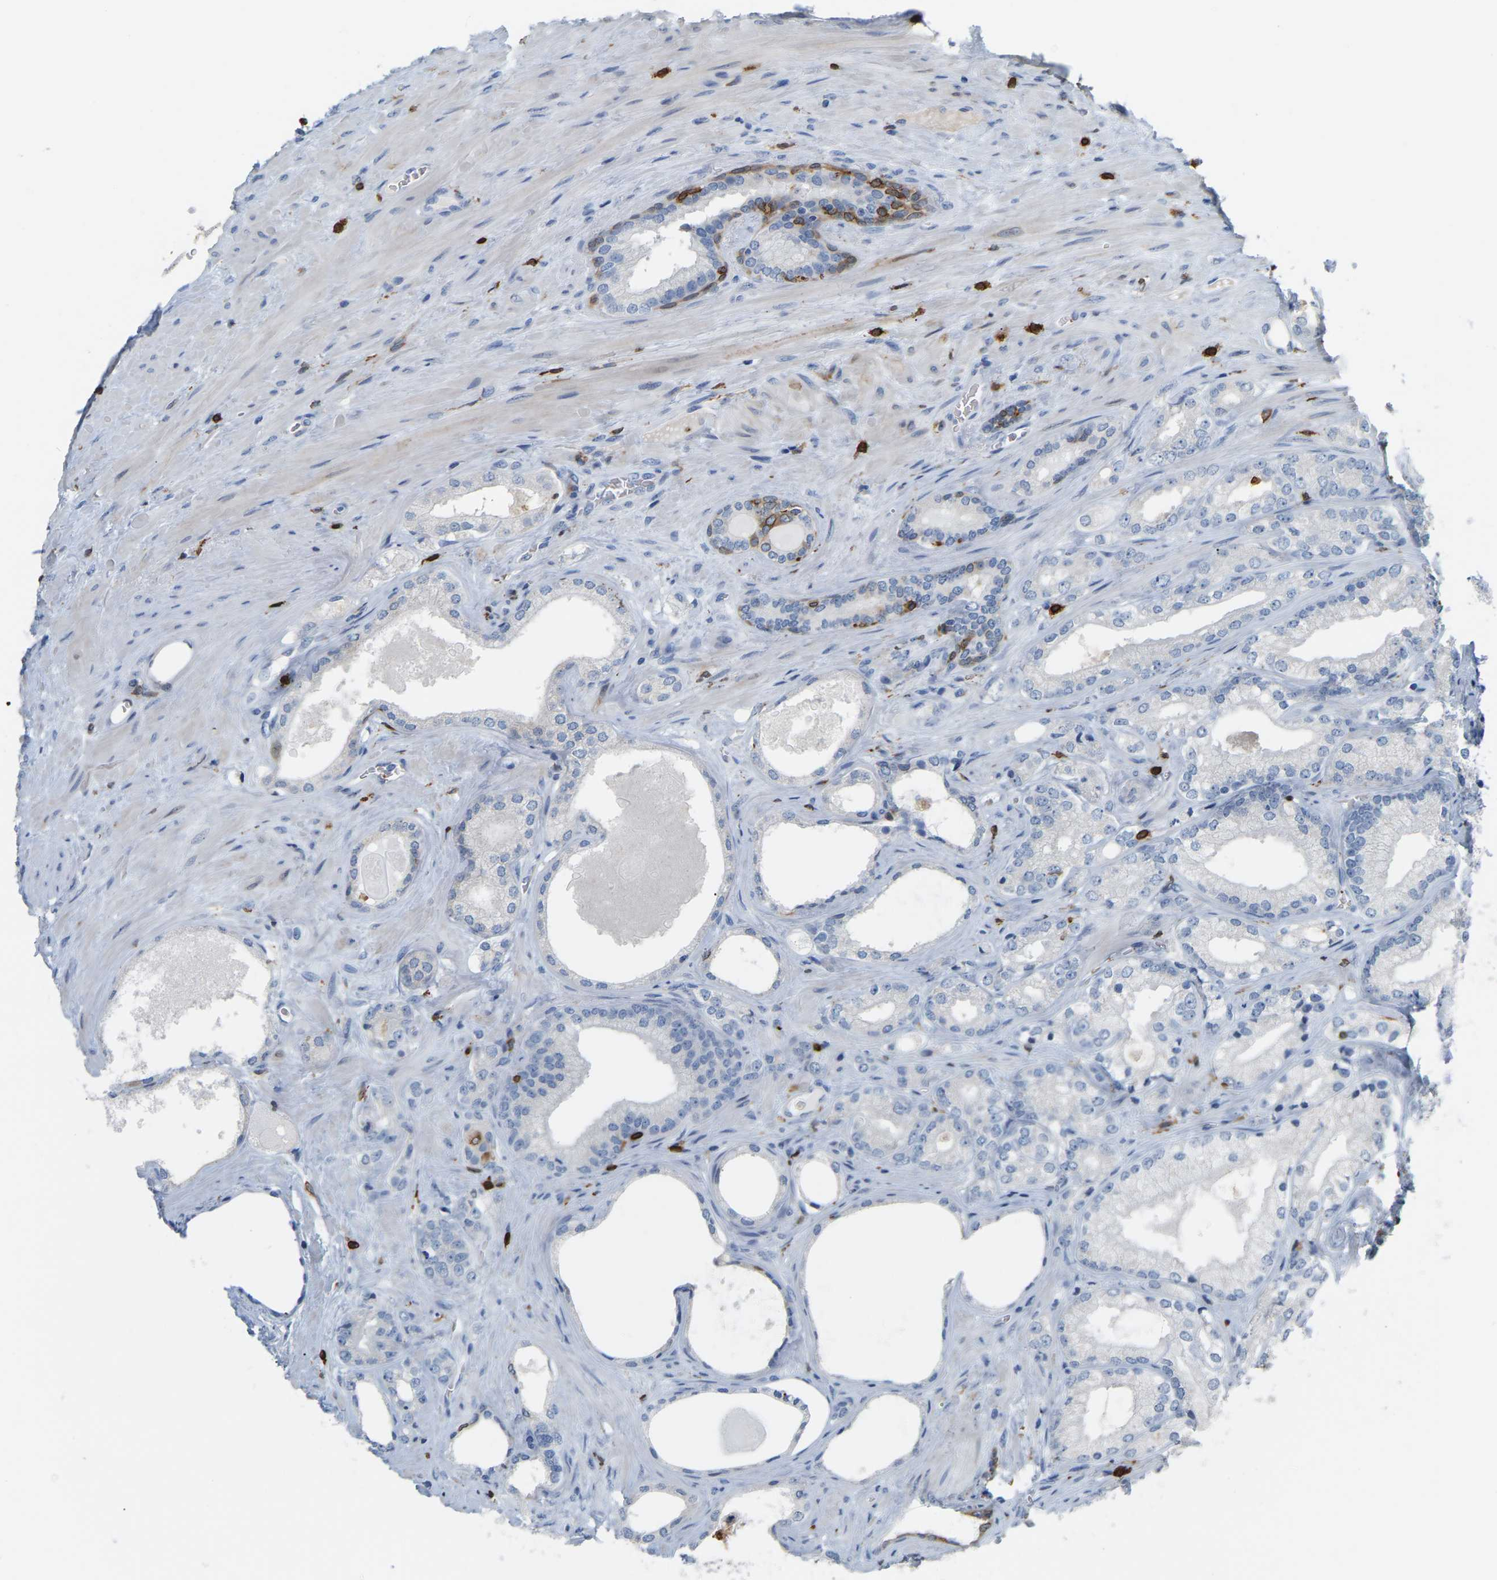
{"staining": {"intensity": "negative", "quantity": "none", "location": "none"}, "tissue": "prostate cancer", "cell_type": "Tumor cells", "image_type": "cancer", "snomed": [{"axis": "morphology", "description": "Adenocarcinoma, Low grade"}, {"axis": "topography", "description": "Prostate"}], "caption": "High magnification brightfield microscopy of prostate adenocarcinoma (low-grade) stained with DAB (3,3'-diaminobenzidine) (brown) and counterstained with hematoxylin (blue): tumor cells show no significant staining.", "gene": "PTGS1", "patient": {"sex": "male", "age": 65}}